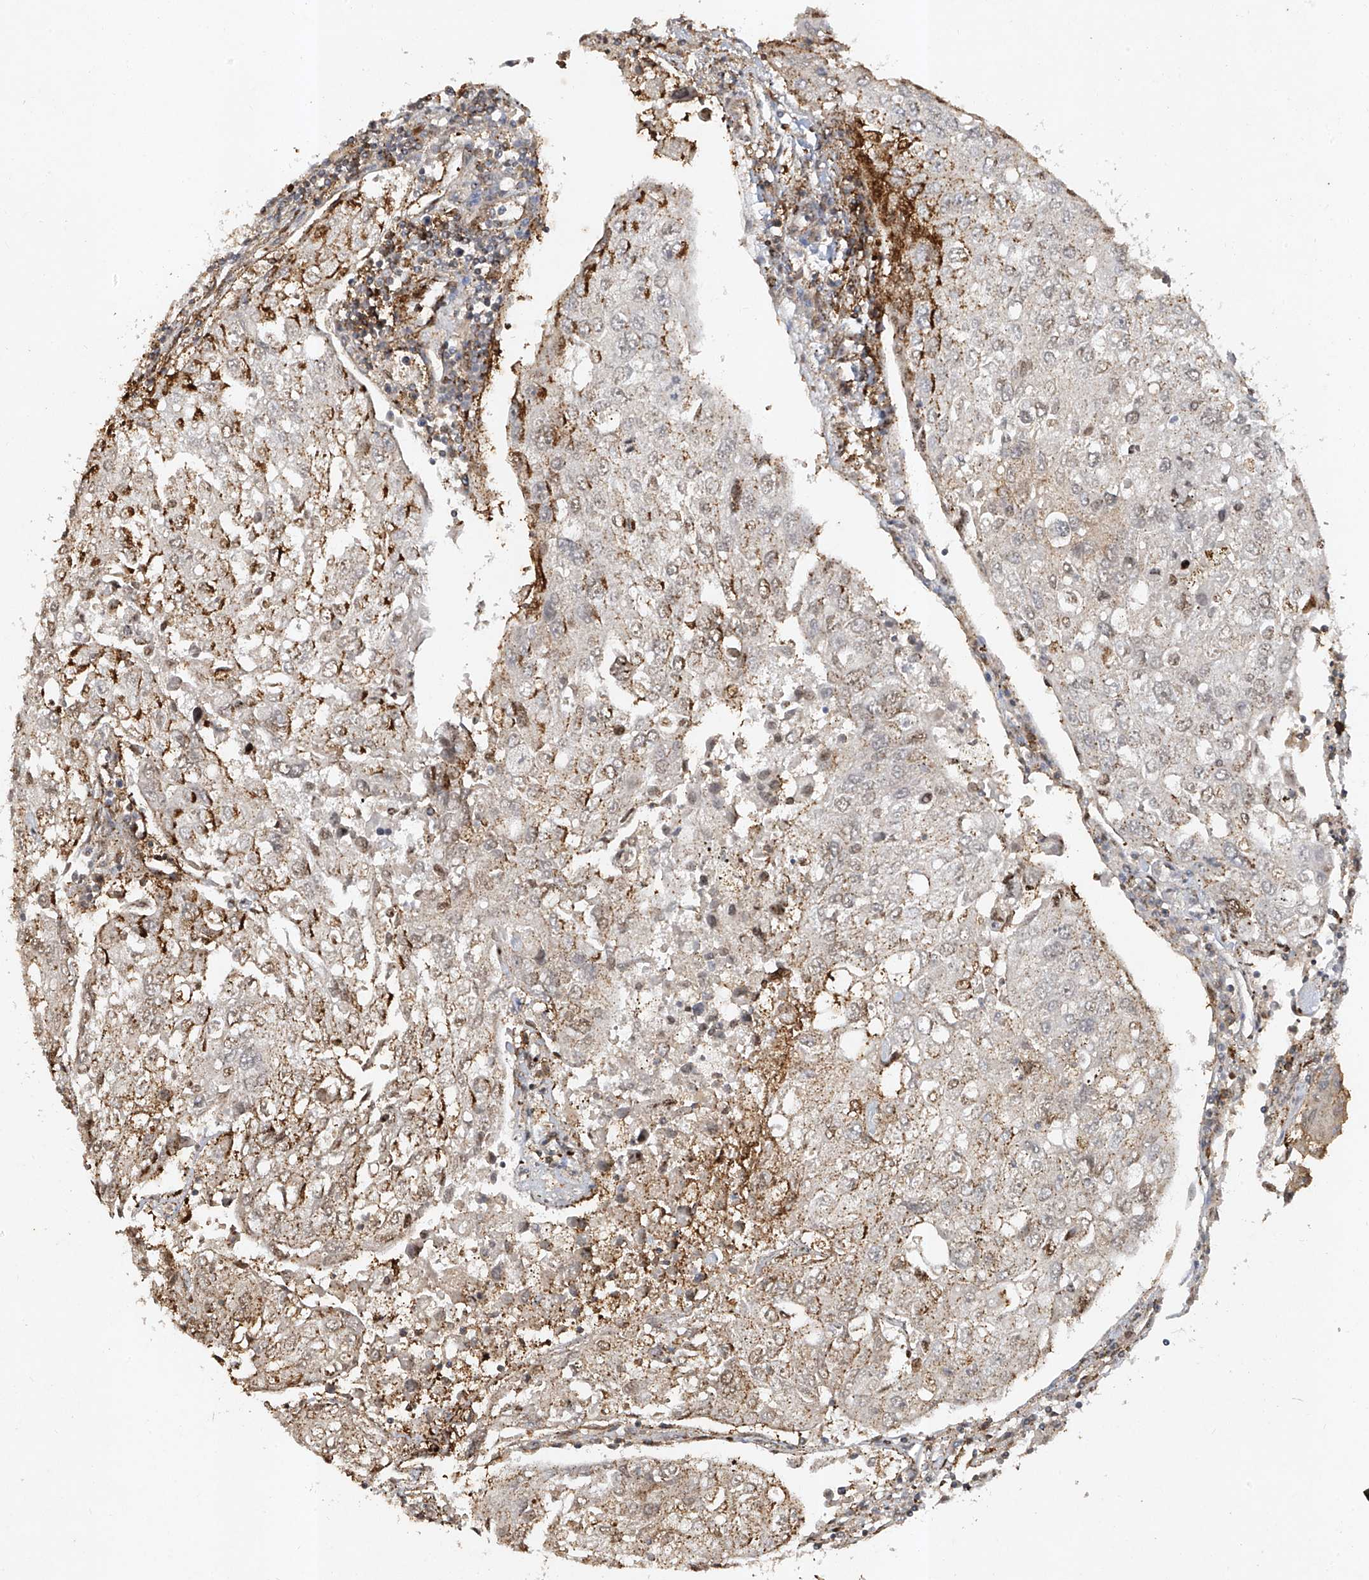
{"staining": {"intensity": "weak", "quantity": "<25%", "location": "cytoplasmic/membranous,nuclear"}, "tissue": "urothelial cancer", "cell_type": "Tumor cells", "image_type": "cancer", "snomed": [{"axis": "morphology", "description": "Urothelial carcinoma, High grade"}, {"axis": "topography", "description": "Lymph node"}, {"axis": "topography", "description": "Urinary bladder"}], "caption": "Tumor cells show no significant staining in high-grade urothelial carcinoma. The staining was performed using DAB to visualize the protein expression in brown, while the nuclei were stained in blue with hematoxylin (Magnification: 20x).", "gene": "ATRIP", "patient": {"sex": "male", "age": 51}}